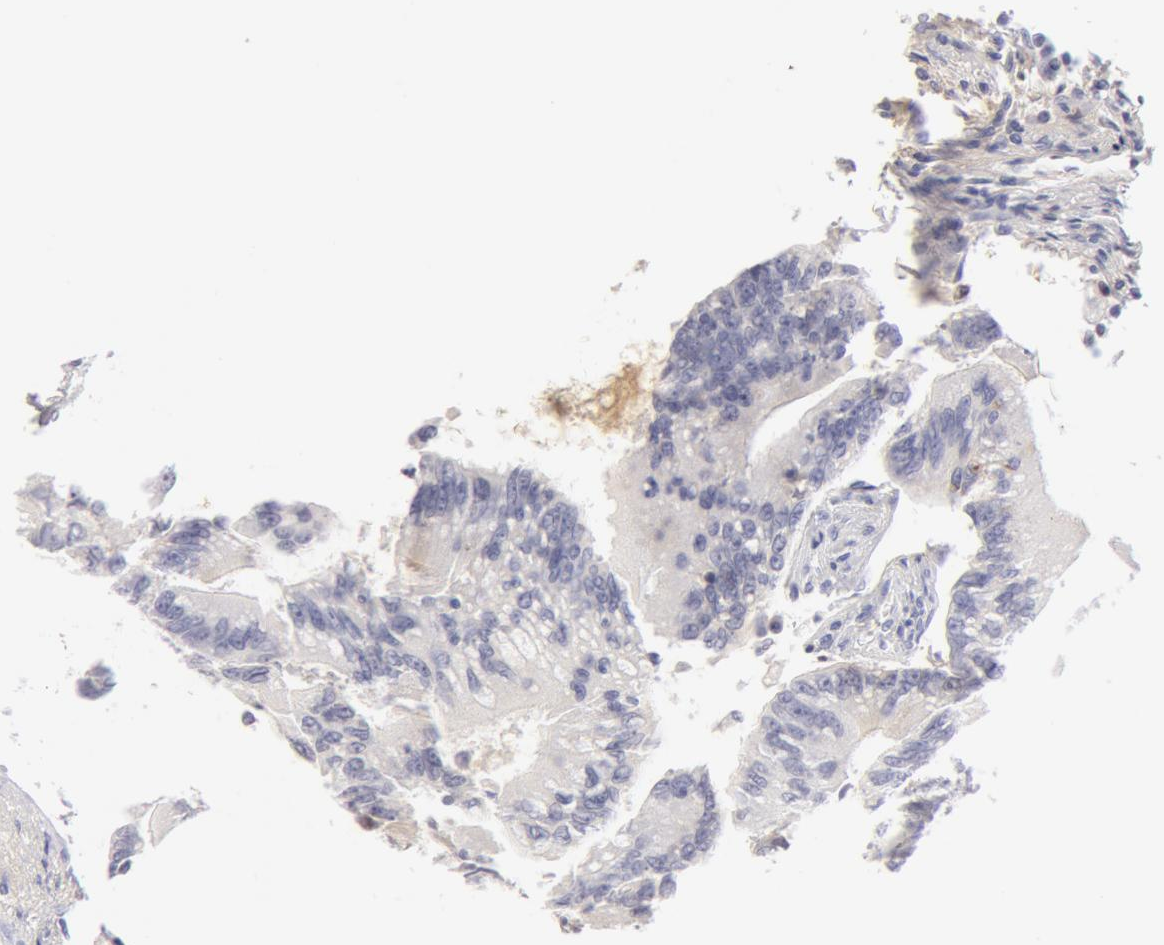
{"staining": {"intensity": "negative", "quantity": "none", "location": "none"}, "tissue": "colorectal cancer", "cell_type": "Tumor cells", "image_type": "cancer", "snomed": [{"axis": "morphology", "description": "Adenocarcinoma, NOS"}, {"axis": "topography", "description": "Rectum"}], "caption": "The immunohistochemistry photomicrograph has no significant staining in tumor cells of colorectal adenocarcinoma tissue. (IHC, brightfield microscopy, high magnification).", "gene": "AHSG", "patient": {"sex": "female", "age": 81}}